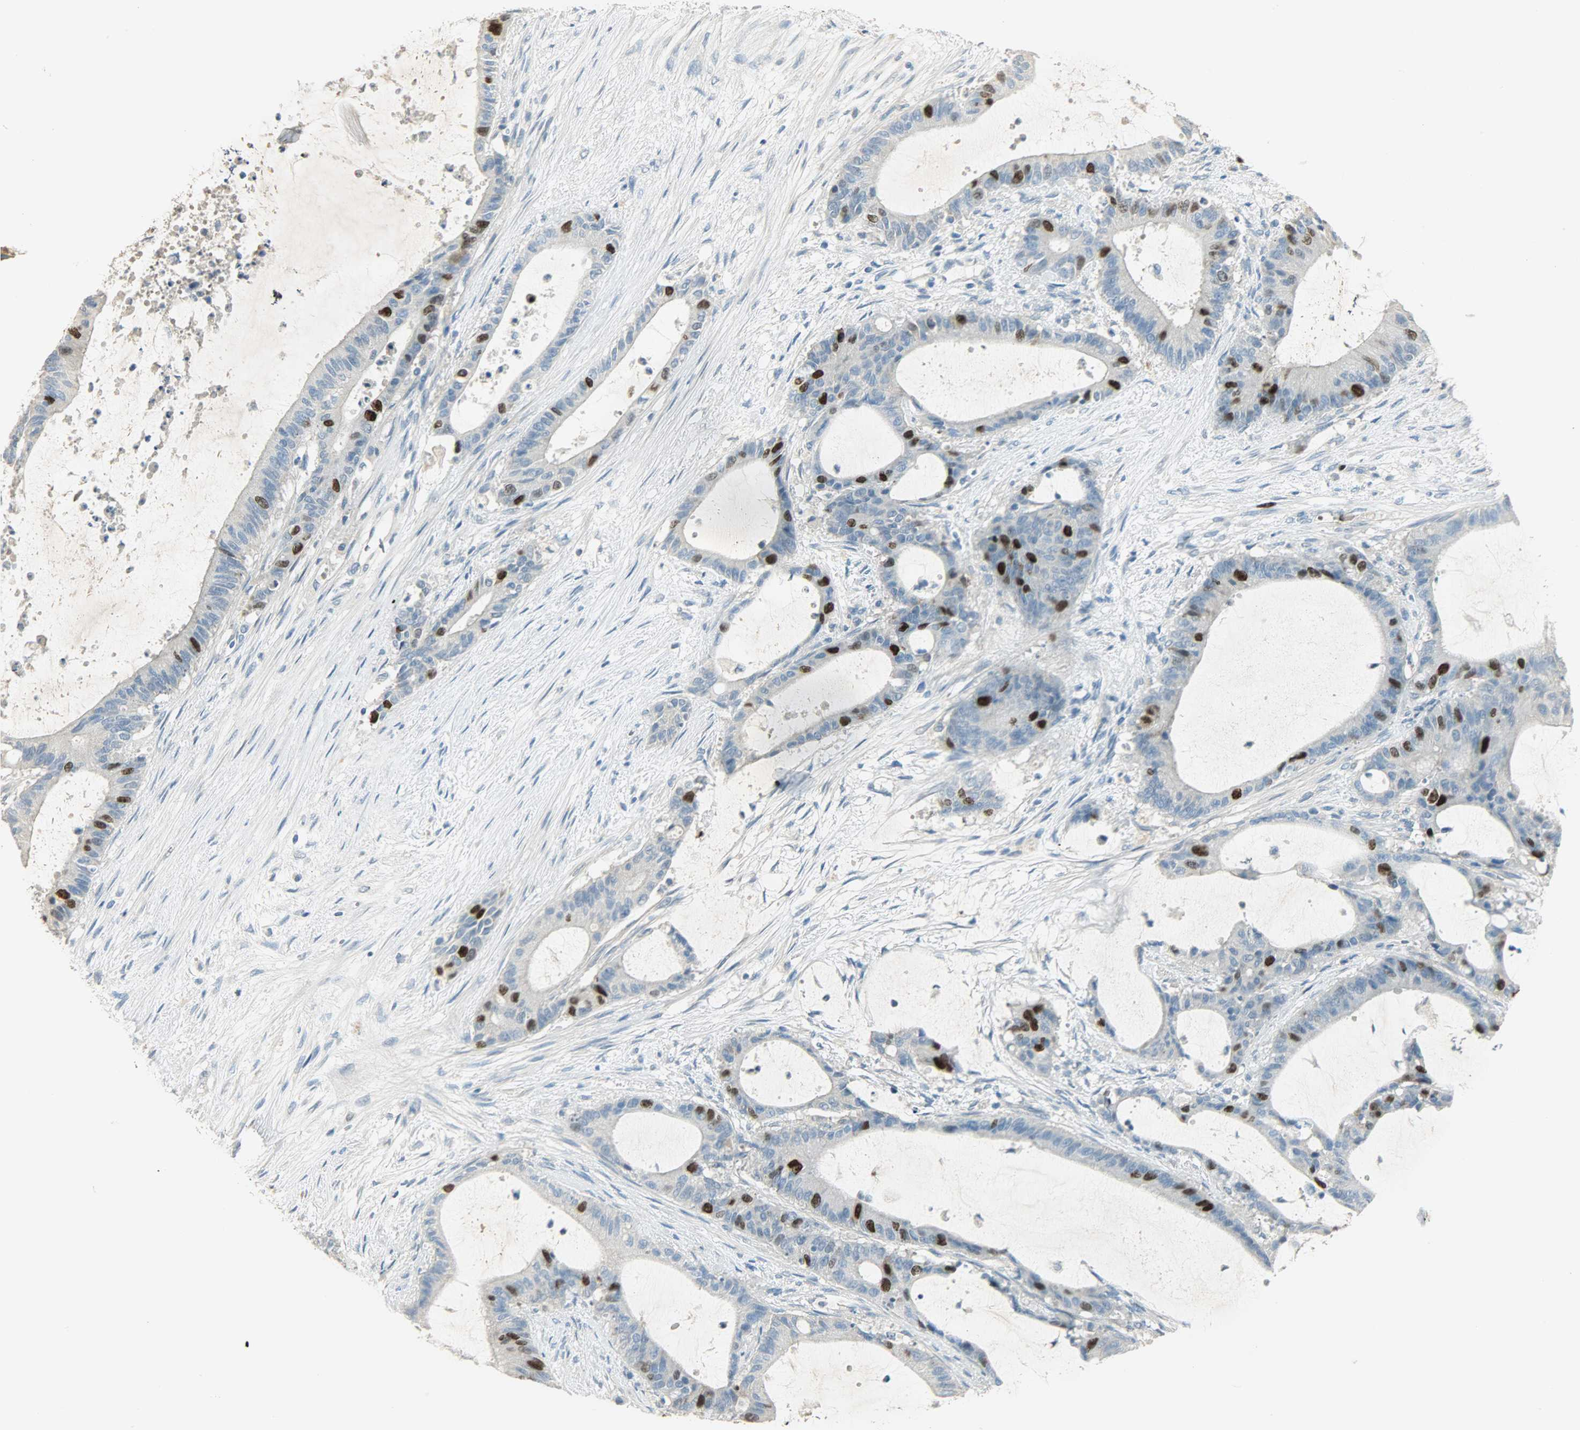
{"staining": {"intensity": "strong", "quantity": "<25%", "location": "nuclear"}, "tissue": "liver cancer", "cell_type": "Tumor cells", "image_type": "cancer", "snomed": [{"axis": "morphology", "description": "Cholangiocarcinoma"}, {"axis": "topography", "description": "Liver"}], "caption": "Liver cancer (cholangiocarcinoma) tissue displays strong nuclear expression in approximately <25% of tumor cells, visualized by immunohistochemistry.", "gene": "TPX2", "patient": {"sex": "female", "age": 73}}